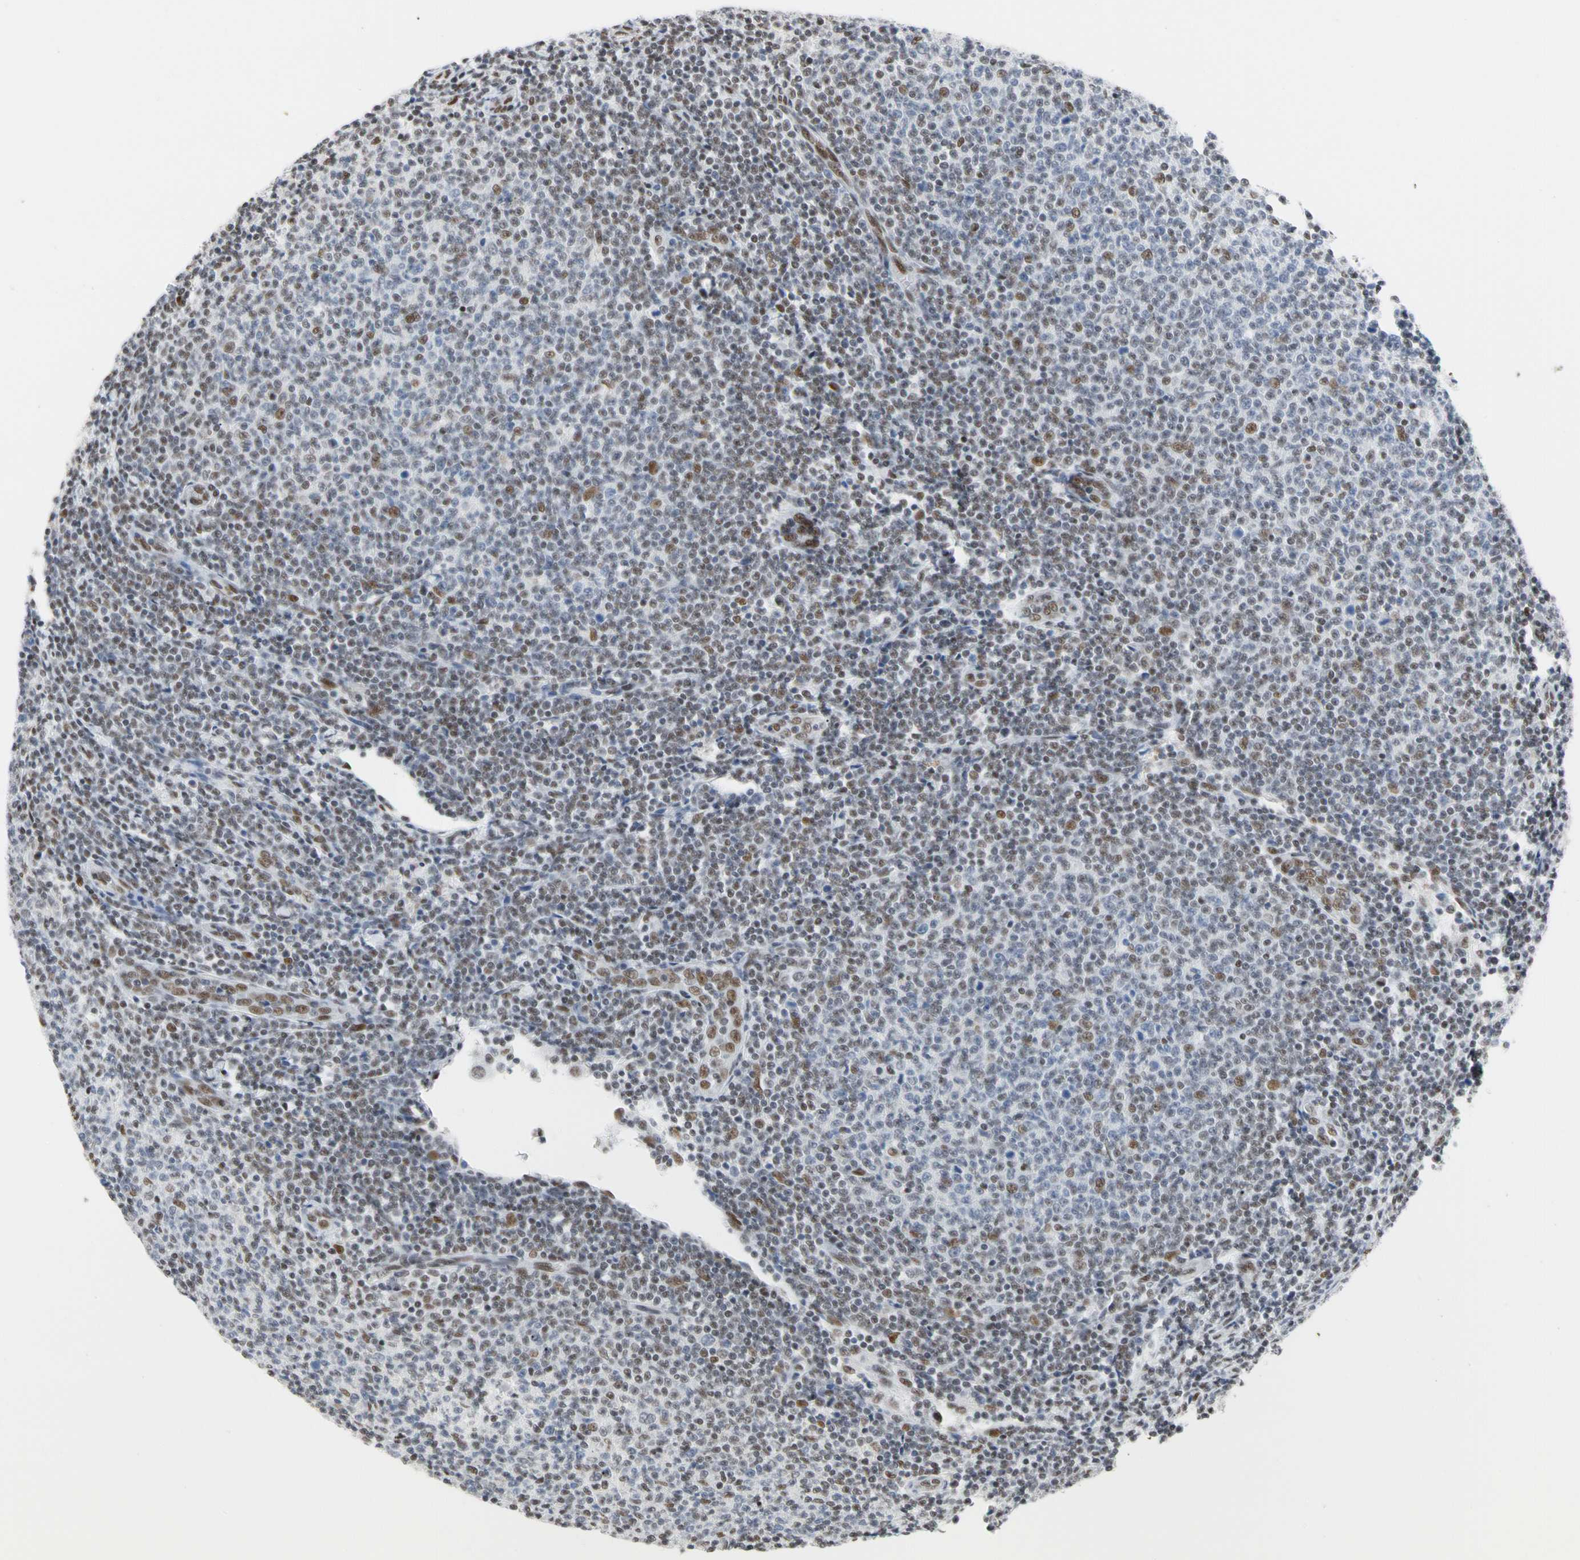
{"staining": {"intensity": "moderate", "quantity": "<25%", "location": "nuclear"}, "tissue": "lymphoma", "cell_type": "Tumor cells", "image_type": "cancer", "snomed": [{"axis": "morphology", "description": "Malignant lymphoma, non-Hodgkin's type, Low grade"}, {"axis": "topography", "description": "Lymph node"}], "caption": "Brown immunohistochemical staining in human low-grade malignant lymphoma, non-Hodgkin's type displays moderate nuclear staining in approximately <25% of tumor cells. The staining was performed using DAB, with brown indicating positive protein expression. Nuclei are stained blue with hematoxylin.", "gene": "FAM98B", "patient": {"sex": "male", "age": 66}}